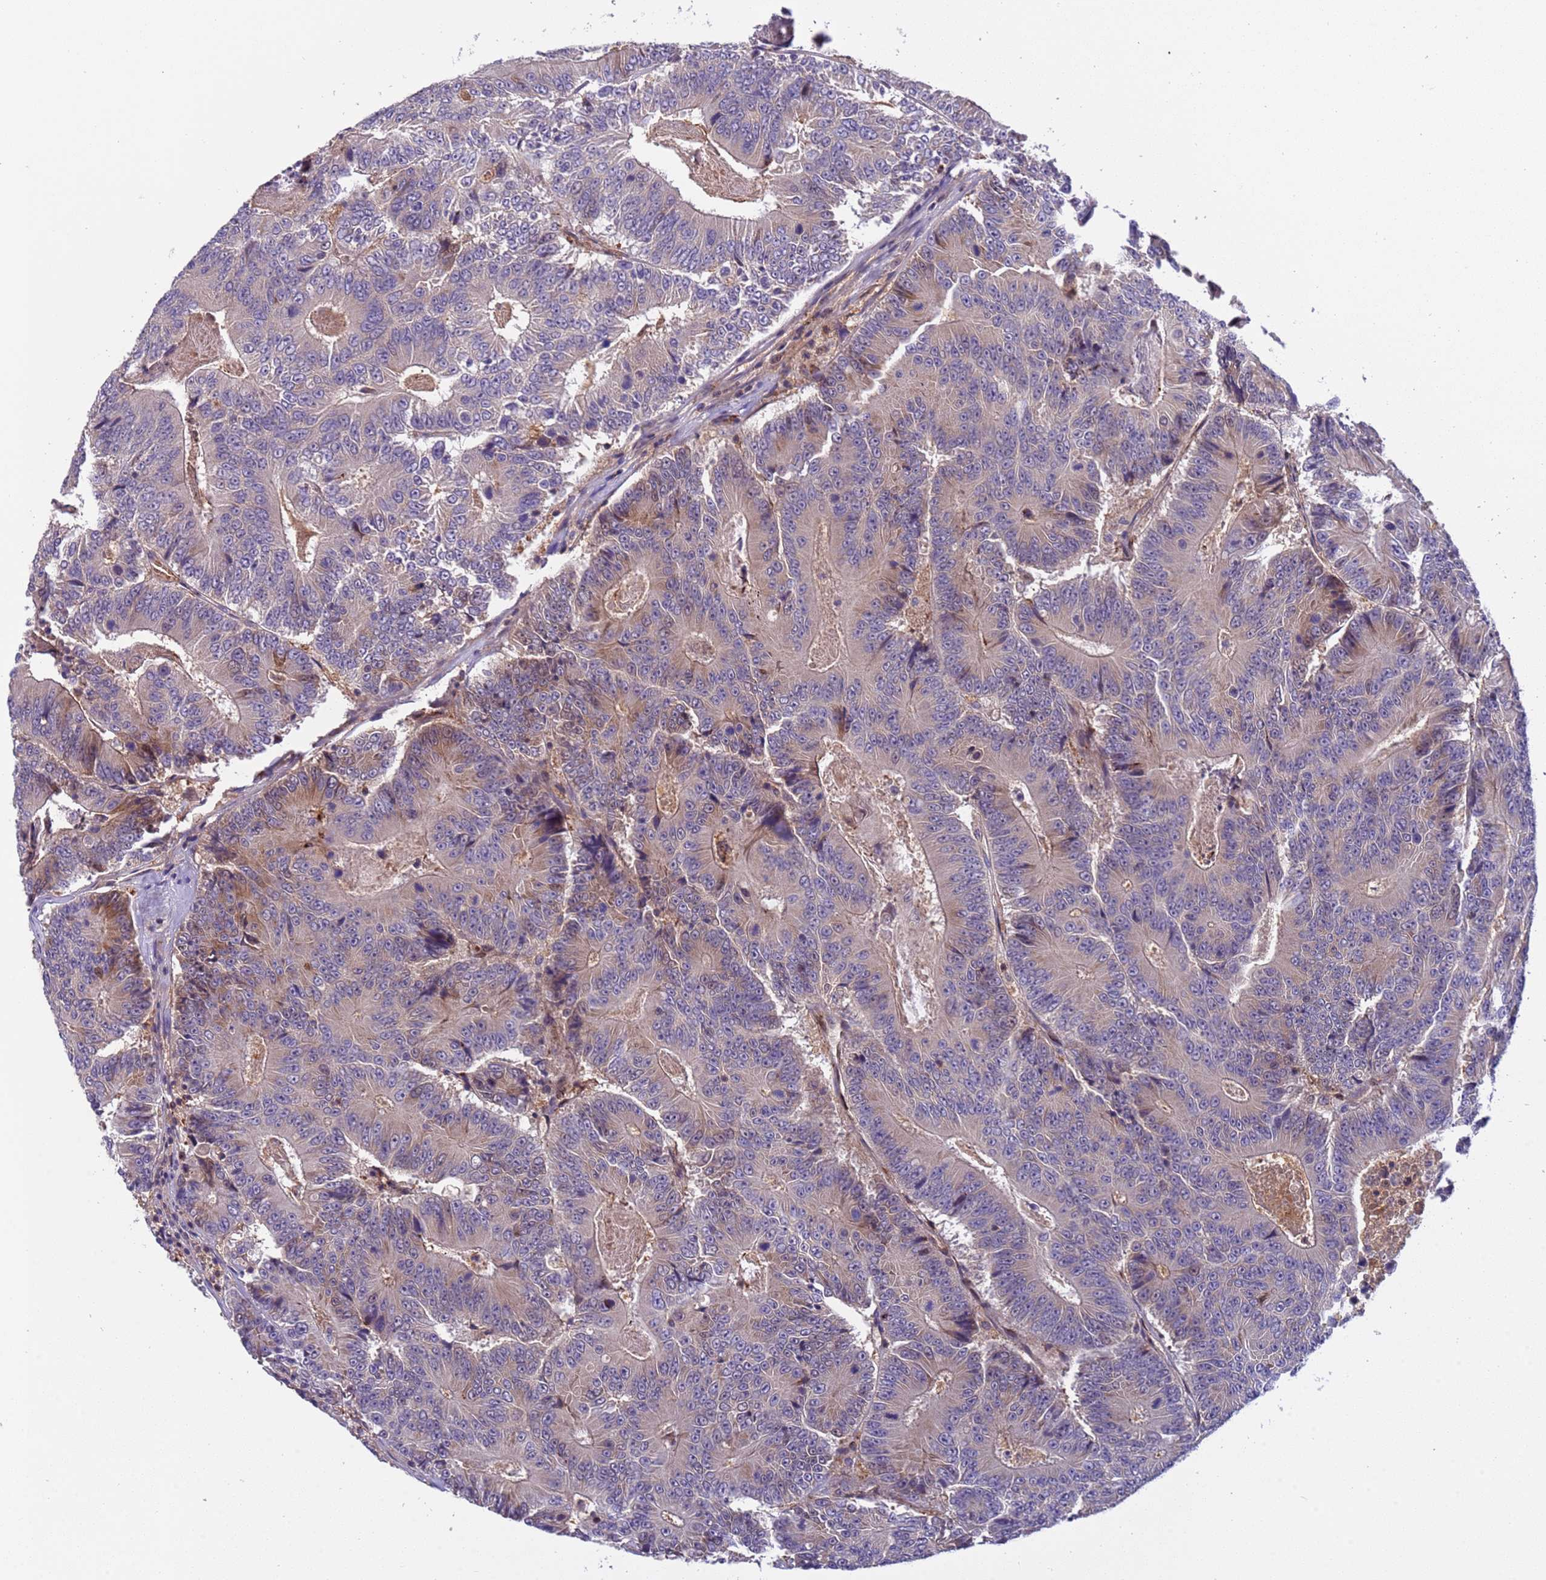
{"staining": {"intensity": "negative", "quantity": "none", "location": "none"}, "tissue": "colorectal cancer", "cell_type": "Tumor cells", "image_type": "cancer", "snomed": [{"axis": "morphology", "description": "Adenocarcinoma, NOS"}, {"axis": "topography", "description": "Colon"}], "caption": "Immunohistochemical staining of human adenocarcinoma (colorectal) shows no significant expression in tumor cells.", "gene": "PARP16", "patient": {"sex": "male", "age": 83}}